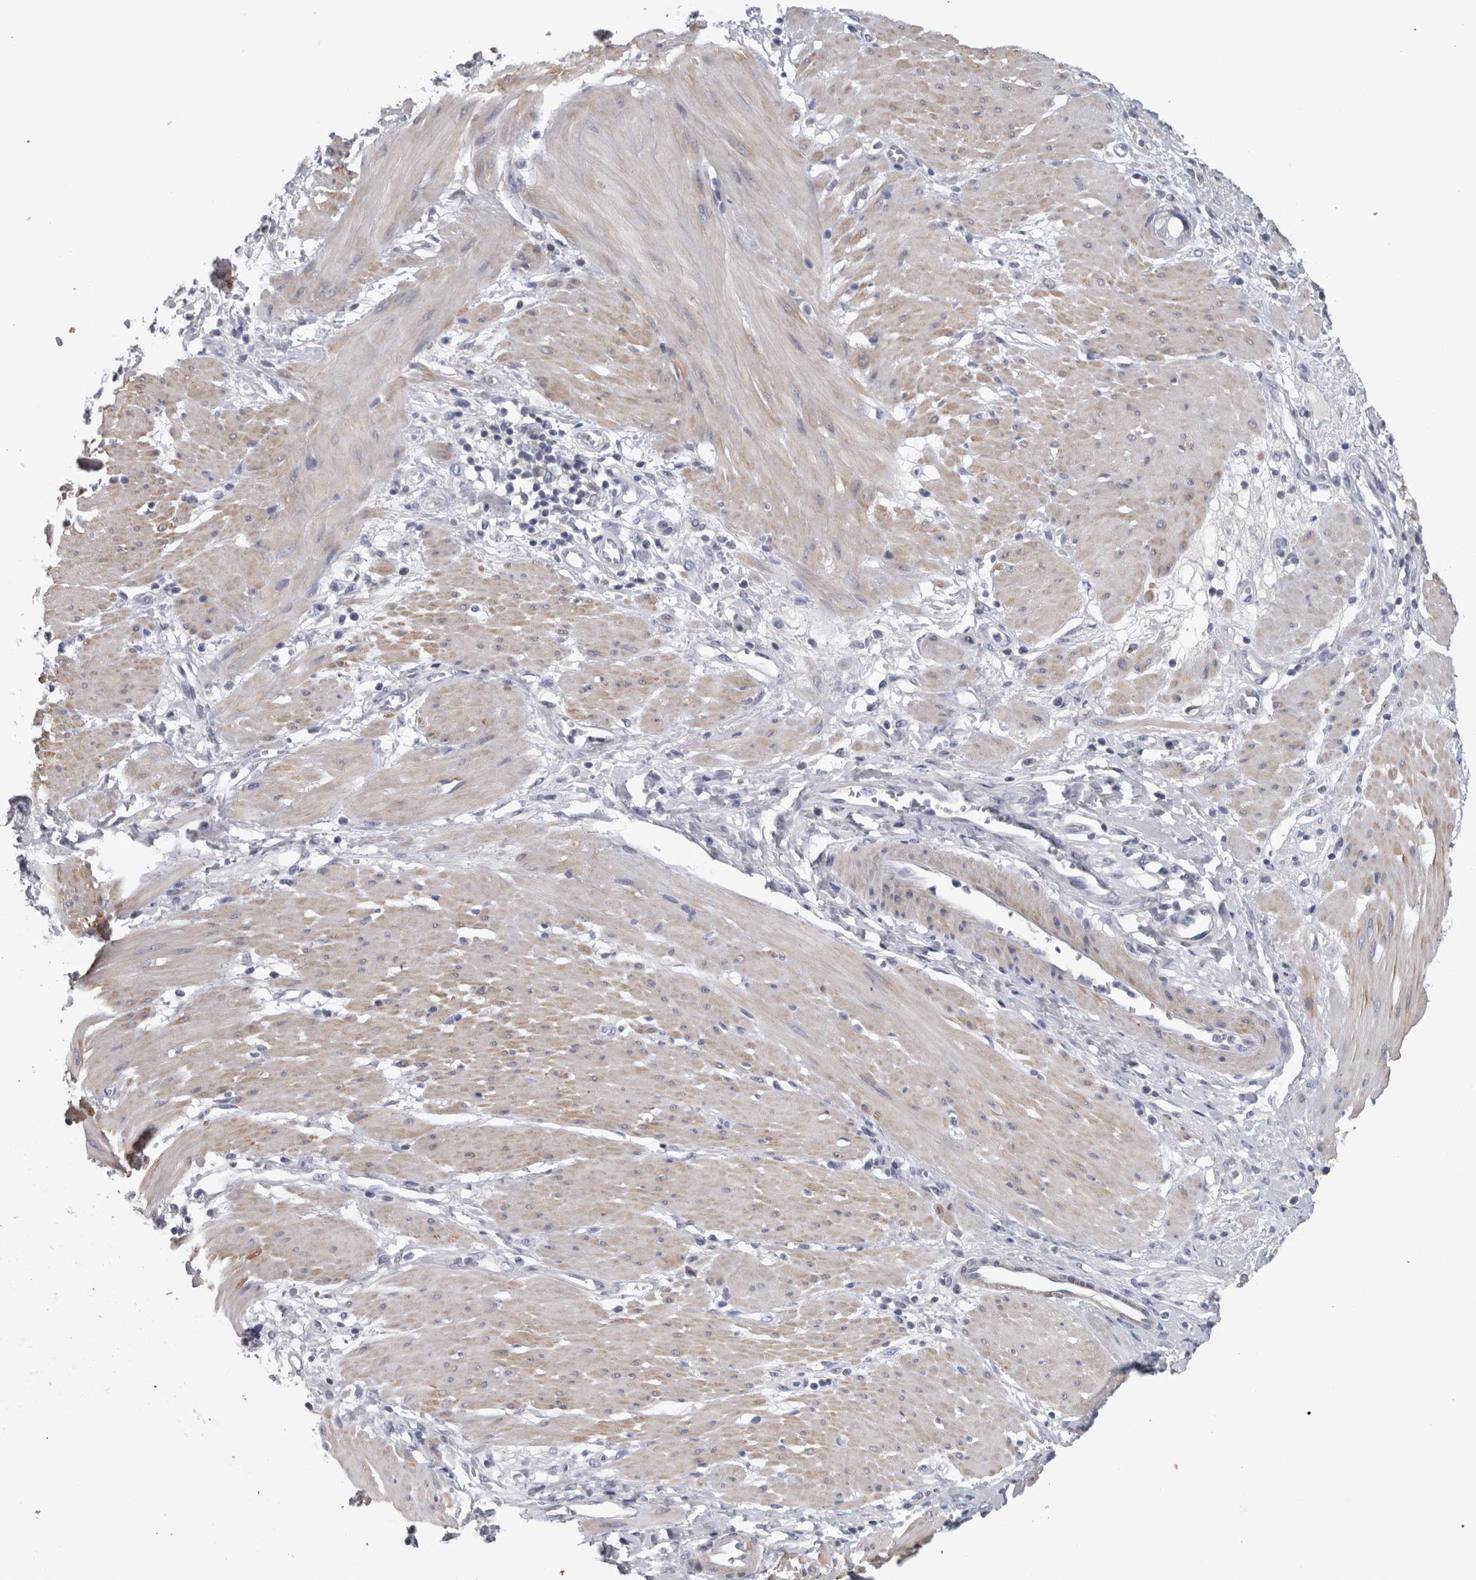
{"staining": {"intensity": "negative", "quantity": "none", "location": "none"}, "tissue": "stomach cancer", "cell_type": "Tumor cells", "image_type": "cancer", "snomed": [{"axis": "morphology", "description": "Adenocarcinoma, NOS"}, {"axis": "topography", "description": "Stomach"}, {"axis": "topography", "description": "Stomach, lower"}], "caption": "Tumor cells are negative for brown protein staining in stomach adenocarcinoma.", "gene": "DBT", "patient": {"sex": "female", "age": 48}}